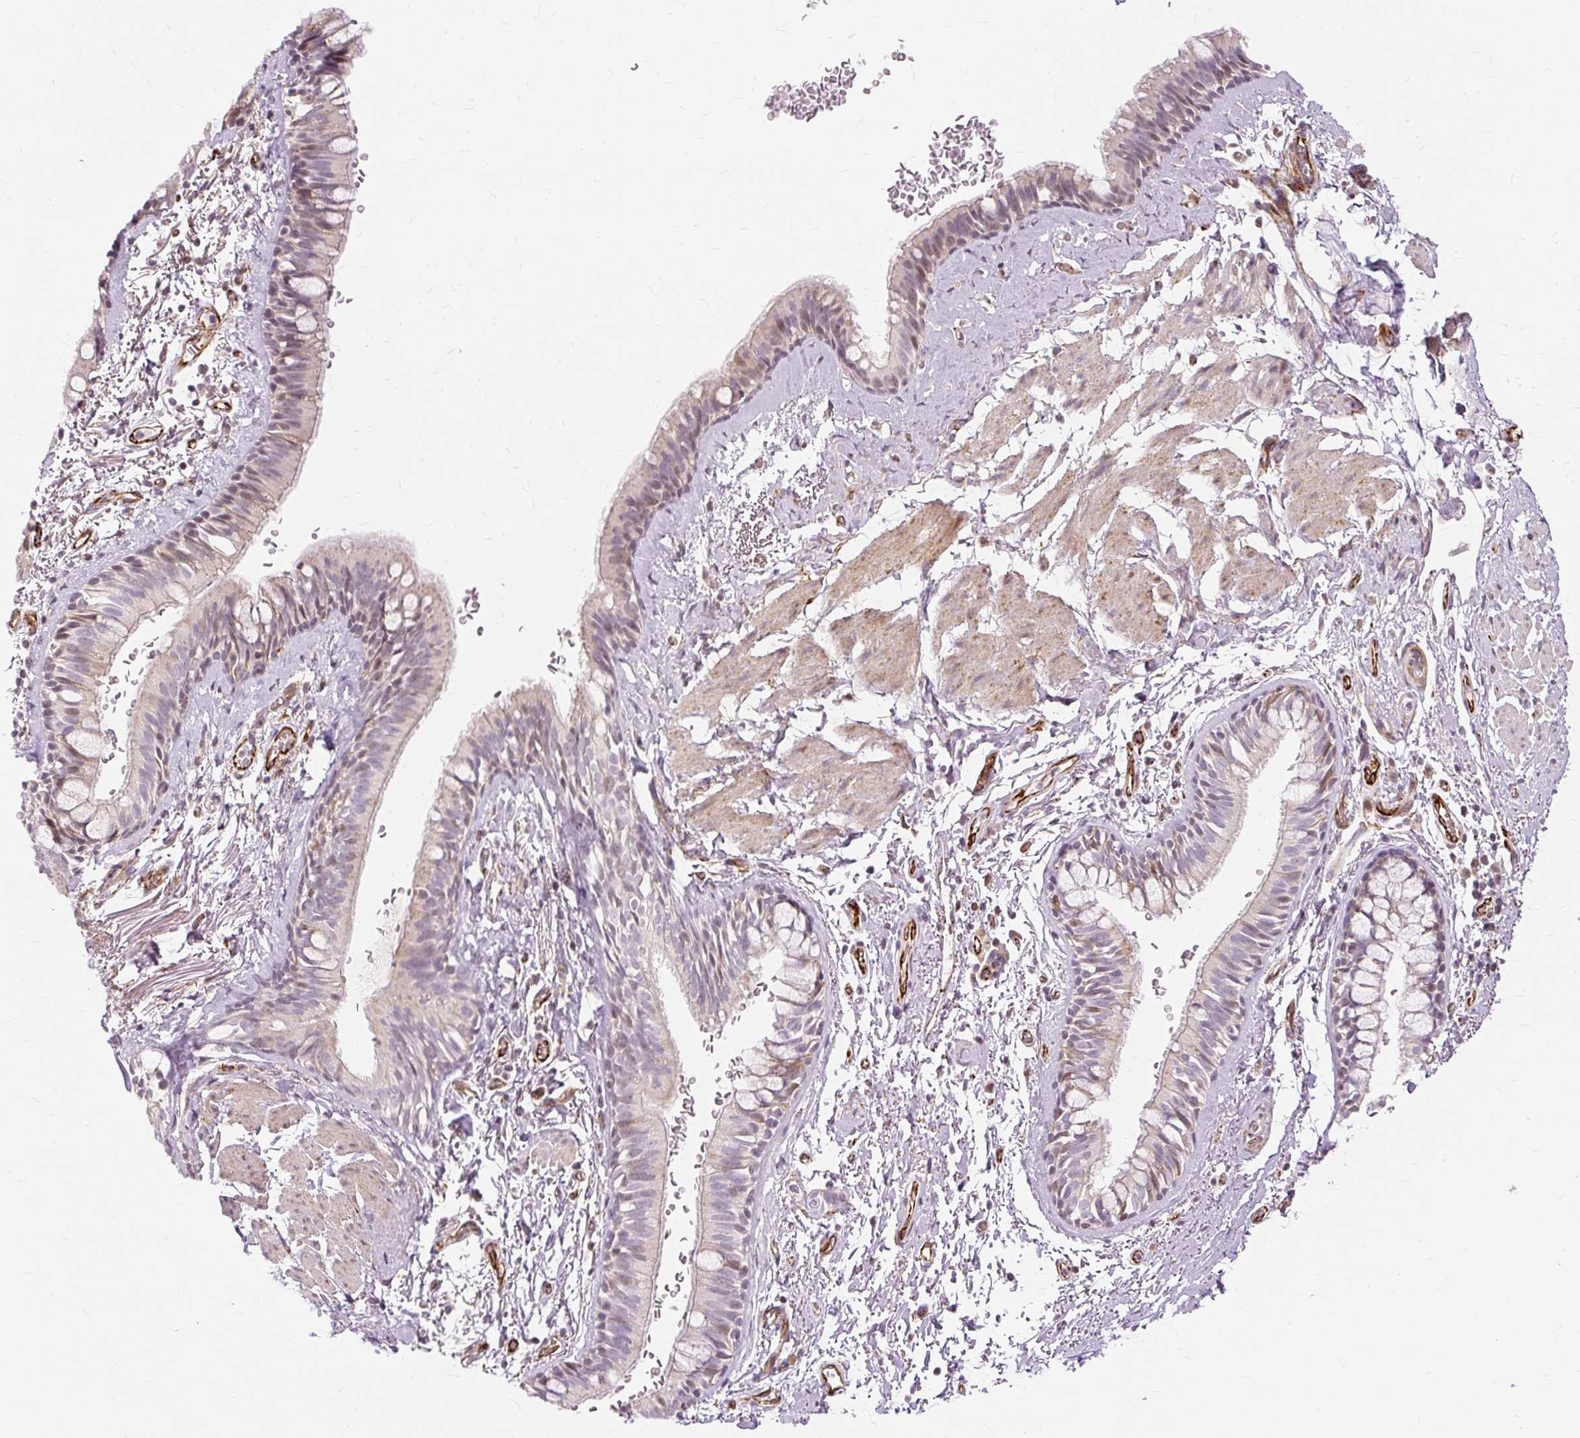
{"staining": {"intensity": "weak", "quantity": "25%-75%", "location": "cytoplasmic/membranous,nuclear"}, "tissue": "bronchus", "cell_type": "Respiratory epithelial cells", "image_type": "normal", "snomed": [{"axis": "morphology", "description": "Normal tissue, NOS"}, {"axis": "topography", "description": "Bronchus"}], "caption": "Protein staining demonstrates weak cytoplasmic/membranous,nuclear staining in approximately 25%-75% of respiratory epithelial cells in normal bronchus.", "gene": "MMACHC", "patient": {"sex": "male", "age": 67}}